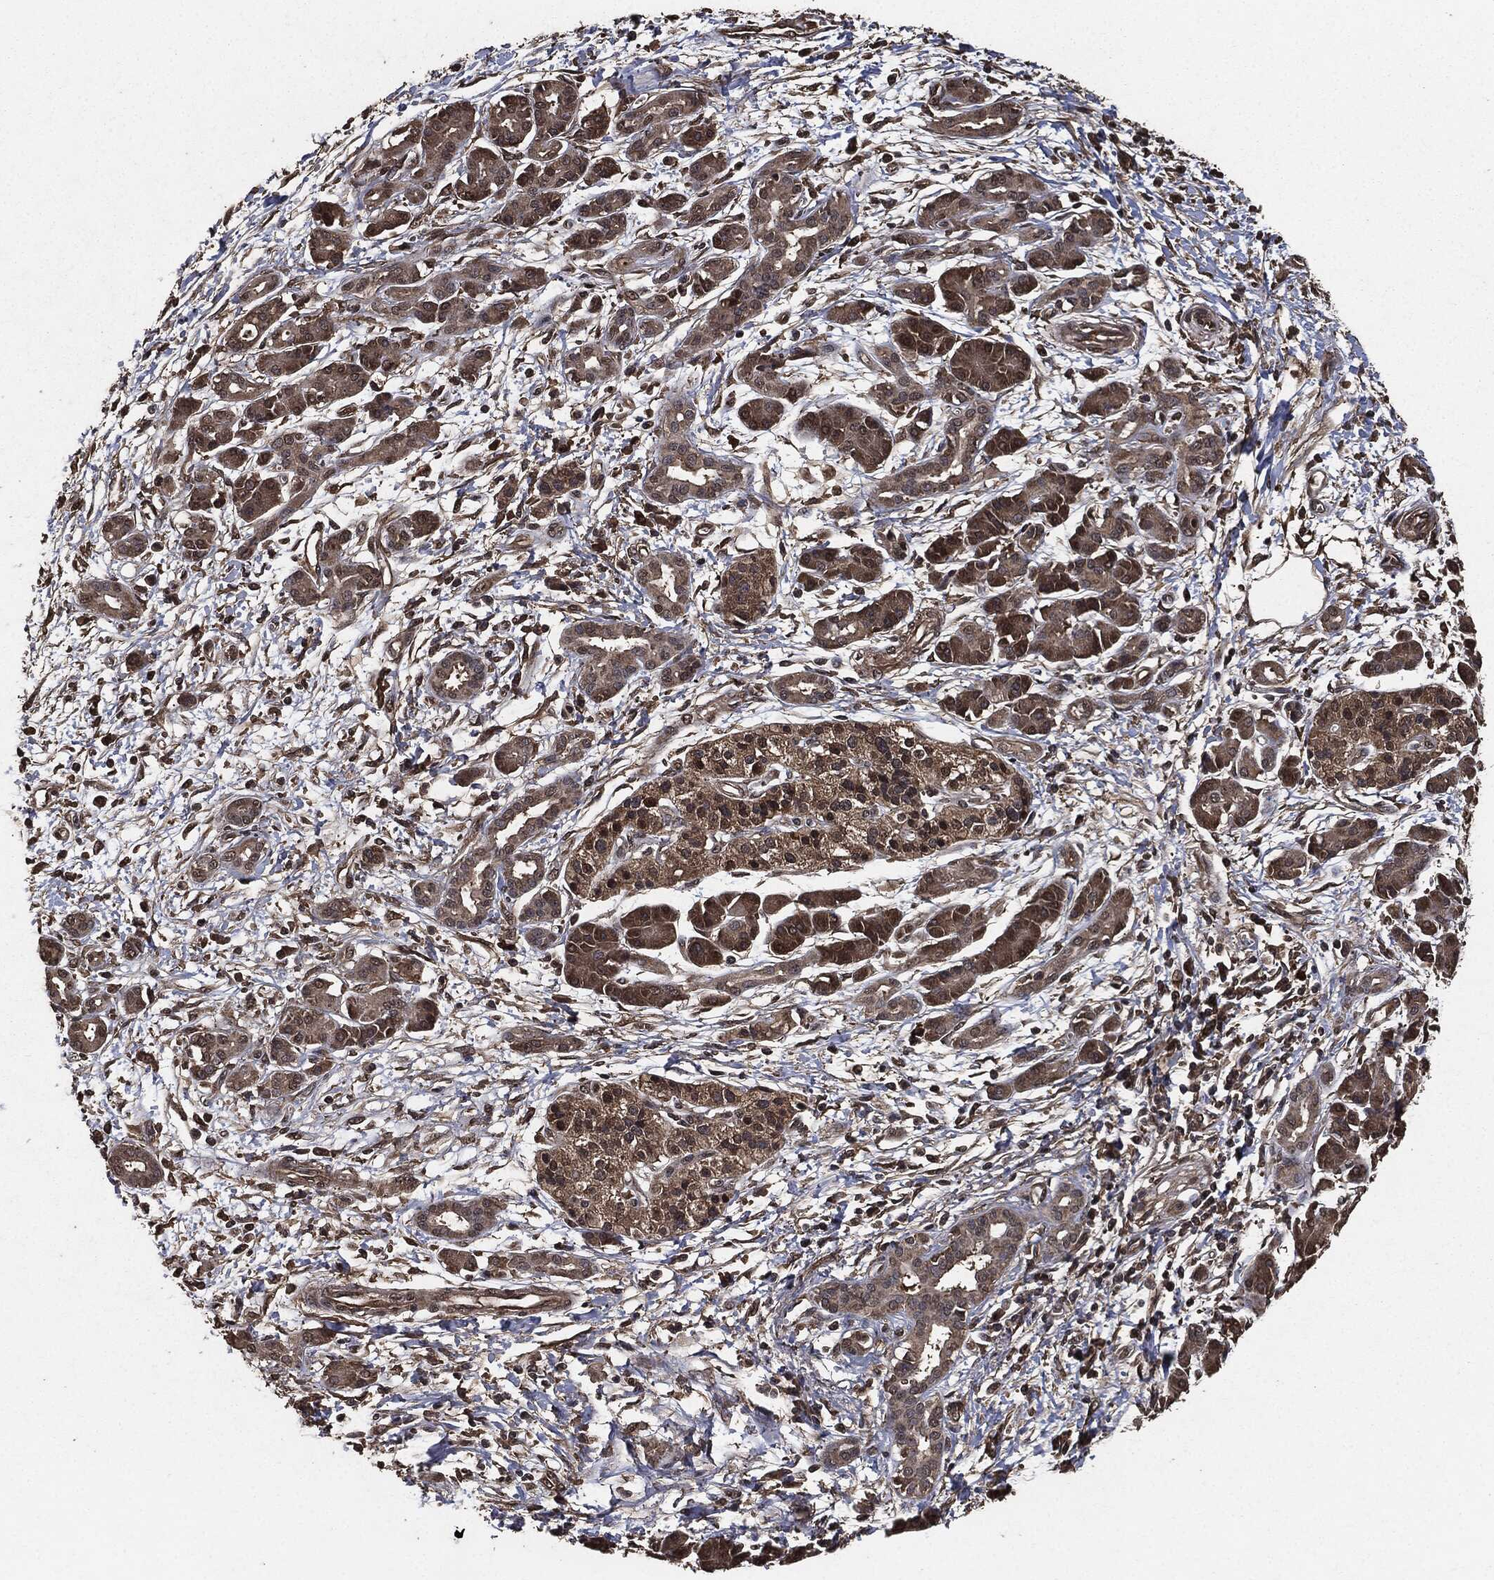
{"staining": {"intensity": "moderate", "quantity": ">75%", "location": "cytoplasmic/membranous"}, "tissue": "pancreatic cancer", "cell_type": "Tumor cells", "image_type": "cancer", "snomed": [{"axis": "morphology", "description": "Adenocarcinoma, NOS"}, {"axis": "topography", "description": "Pancreas"}], "caption": "The photomicrograph exhibits immunohistochemical staining of pancreatic cancer (adenocarcinoma). There is moderate cytoplasmic/membranous positivity is identified in approximately >75% of tumor cells.", "gene": "AKT1S1", "patient": {"sex": "male", "age": 72}}